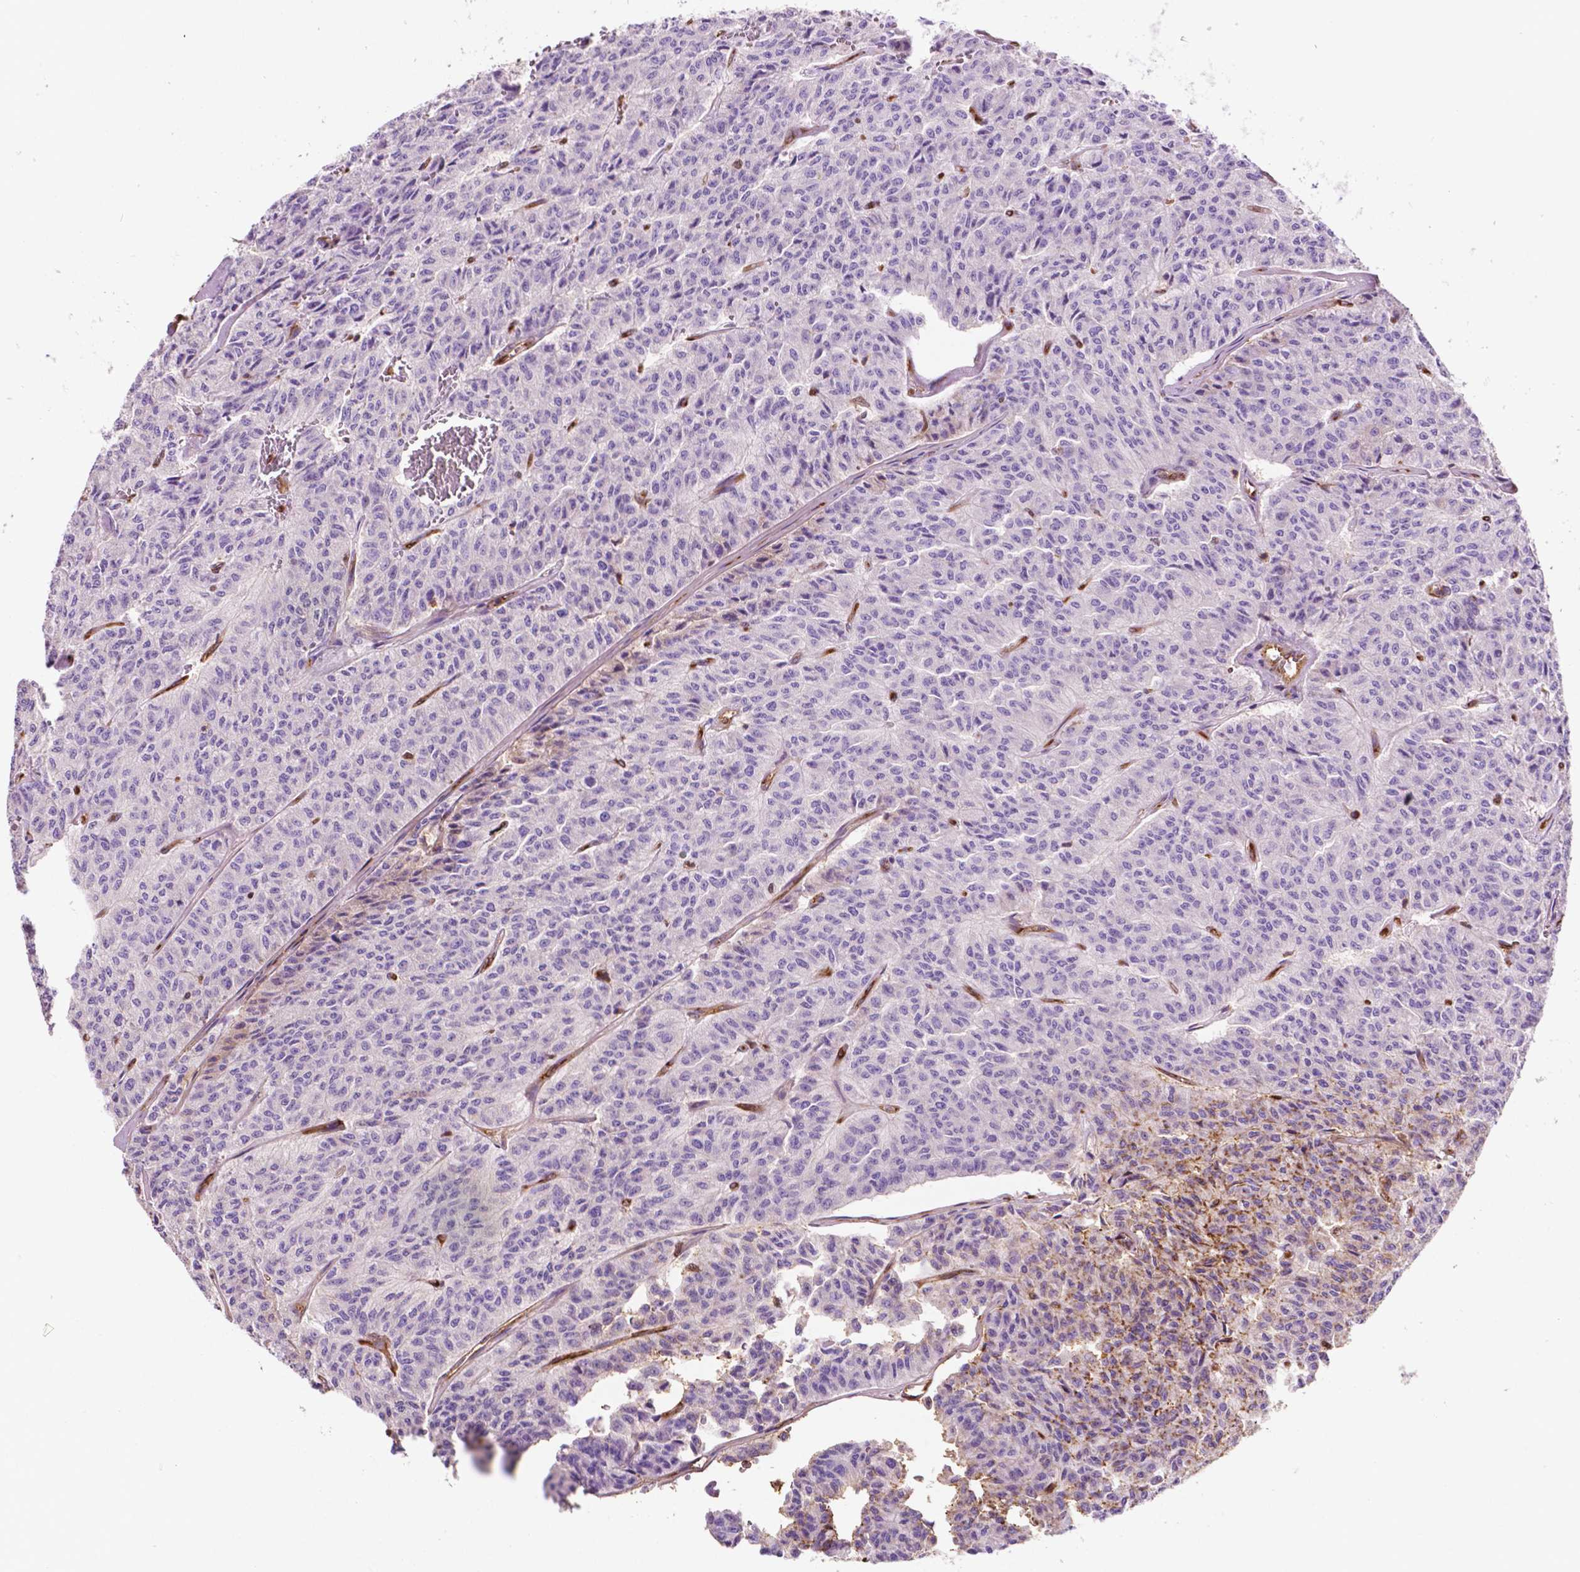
{"staining": {"intensity": "moderate", "quantity": "<25%", "location": "cytoplasmic/membranous"}, "tissue": "carcinoid", "cell_type": "Tumor cells", "image_type": "cancer", "snomed": [{"axis": "morphology", "description": "Carcinoid, malignant, NOS"}, {"axis": "topography", "description": "Lung"}], "caption": "Human carcinoid stained with a protein marker demonstrates moderate staining in tumor cells.", "gene": "DCN", "patient": {"sex": "male", "age": 71}}